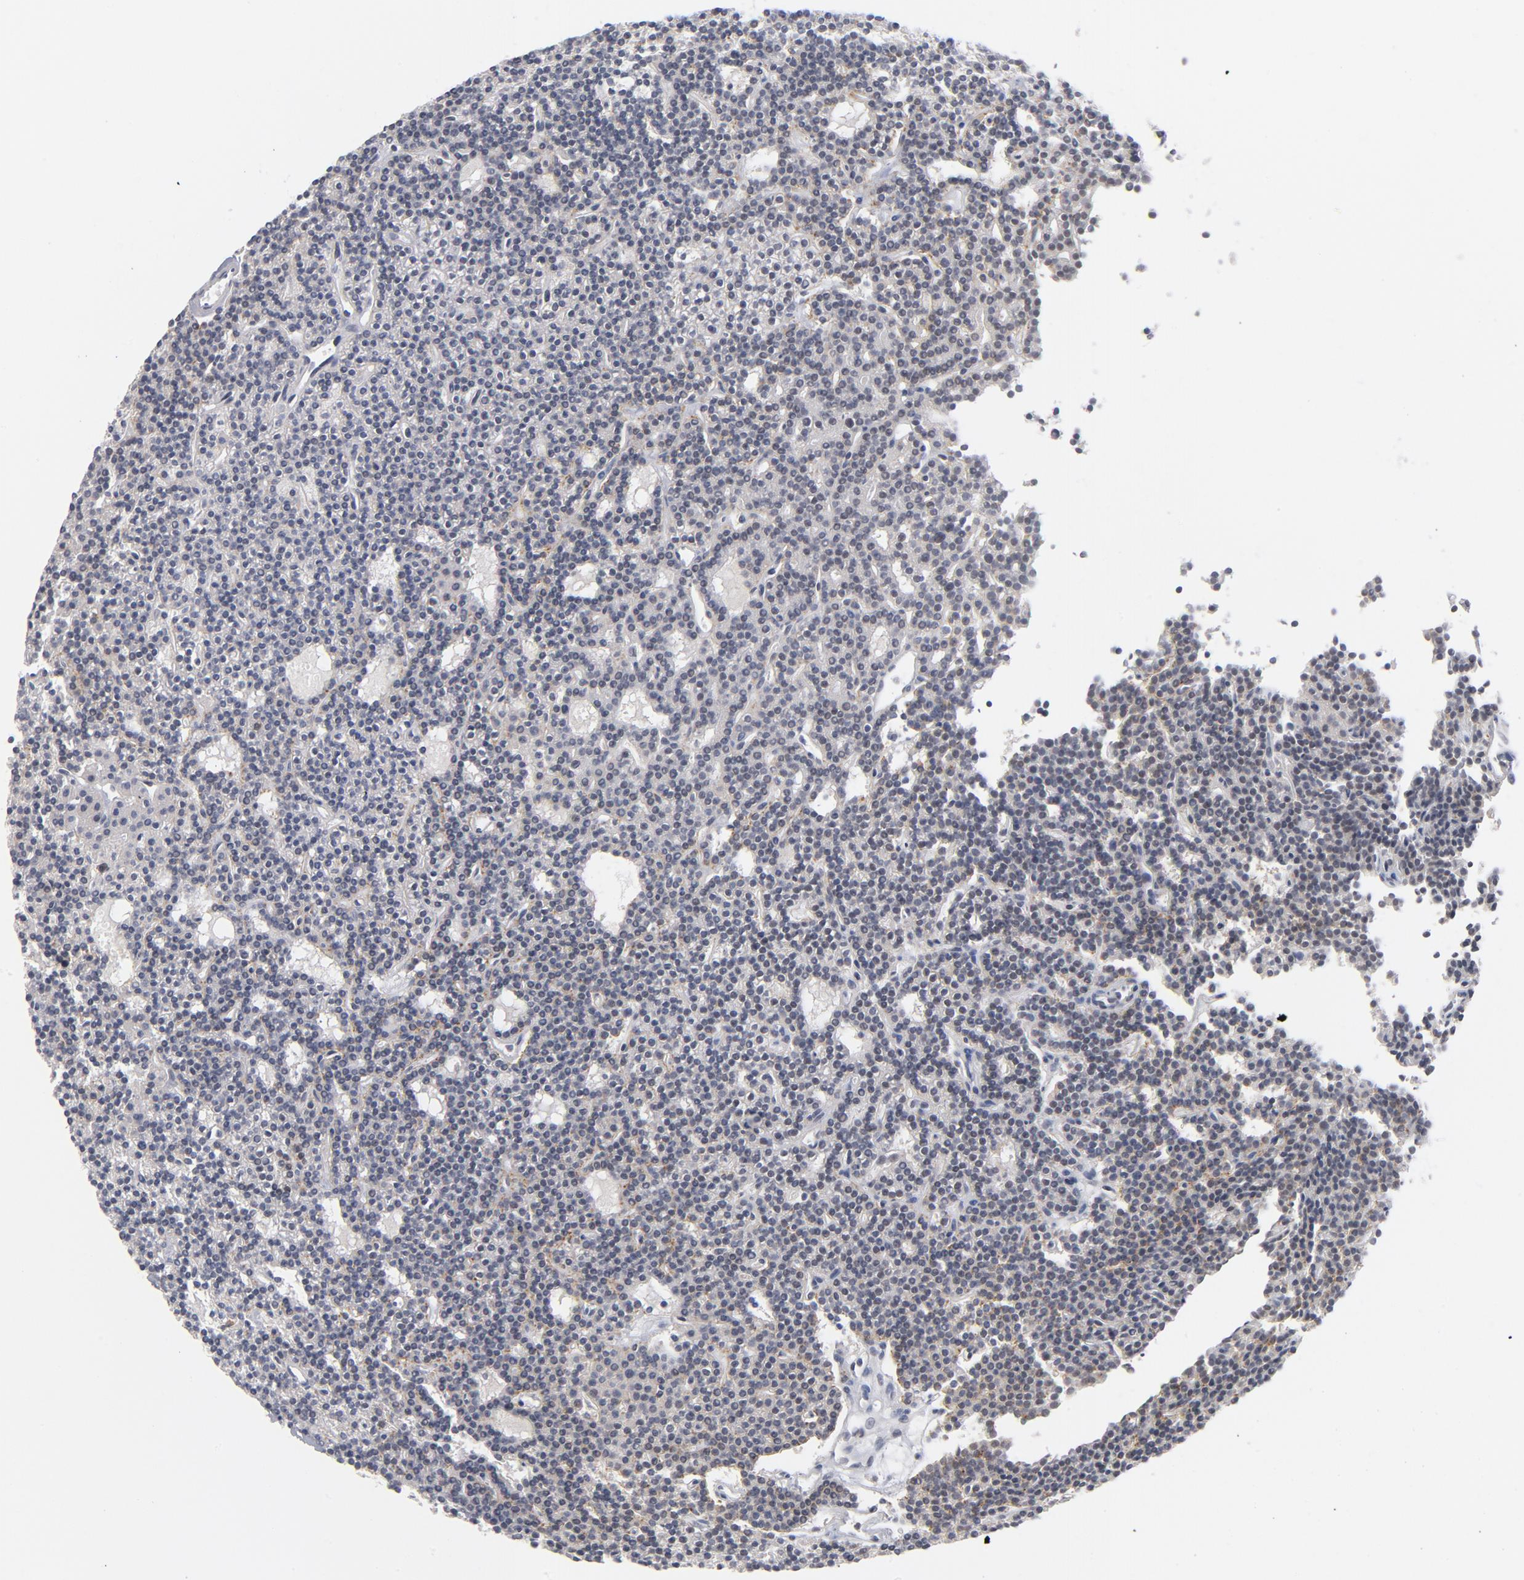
{"staining": {"intensity": "weak", "quantity": "25%-75%", "location": "cytoplasmic/membranous"}, "tissue": "parathyroid gland", "cell_type": "Glandular cells", "image_type": "normal", "snomed": [{"axis": "morphology", "description": "Normal tissue, NOS"}, {"axis": "topography", "description": "Parathyroid gland"}], "caption": "Immunohistochemical staining of normal human parathyroid gland reveals low levels of weak cytoplasmic/membranous expression in approximately 25%-75% of glandular cells.", "gene": "BAP1", "patient": {"sex": "female", "age": 45}}